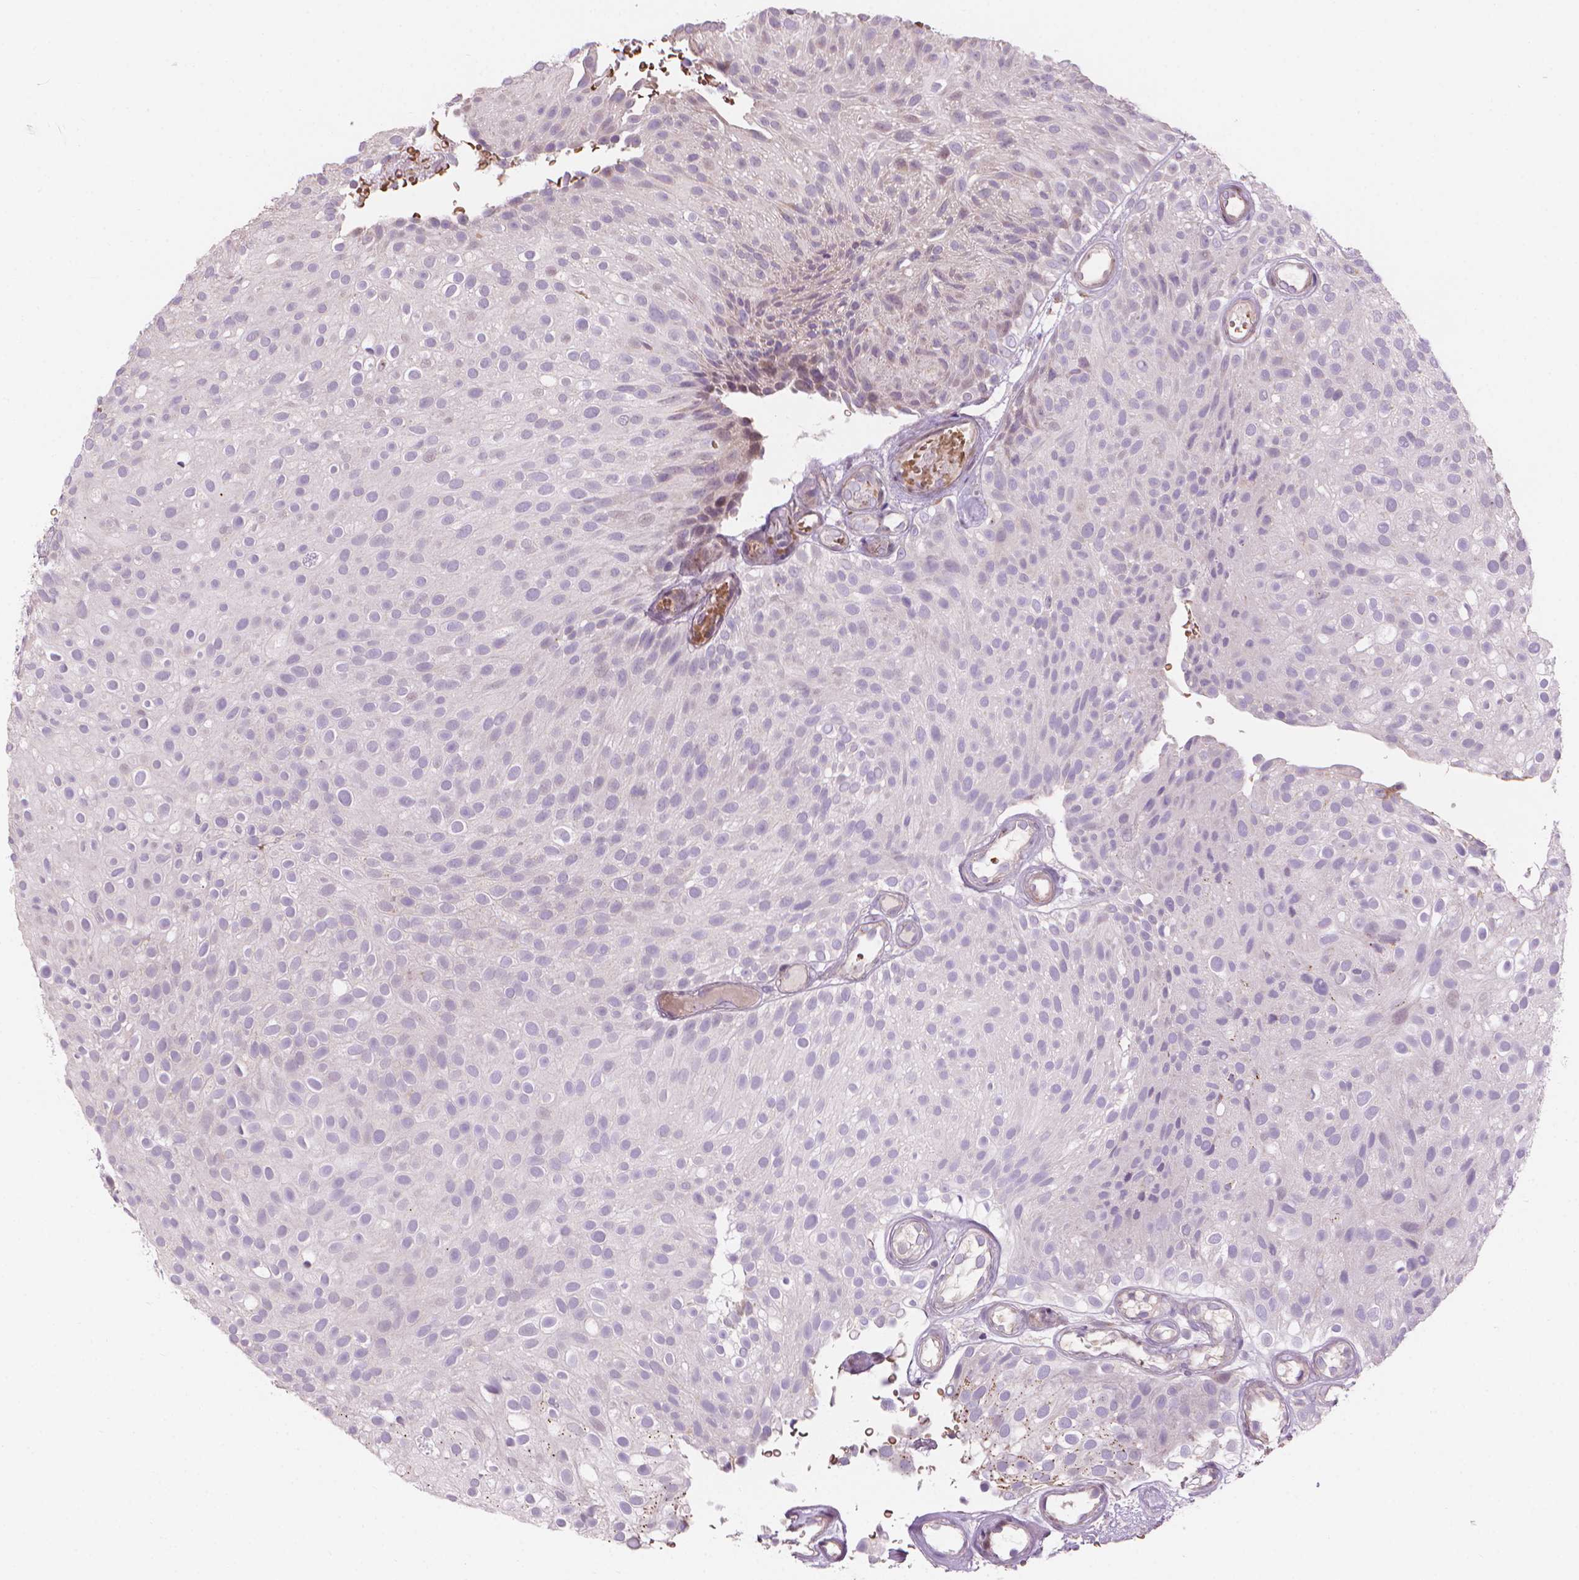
{"staining": {"intensity": "negative", "quantity": "none", "location": "none"}, "tissue": "urothelial cancer", "cell_type": "Tumor cells", "image_type": "cancer", "snomed": [{"axis": "morphology", "description": "Urothelial carcinoma, Low grade"}, {"axis": "topography", "description": "Urinary bladder"}], "caption": "Urothelial carcinoma (low-grade) was stained to show a protein in brown. There is no significant staining in tumor cells.", "gene": "IFFO1", "patient": {"sex": "male", "age": 78}}